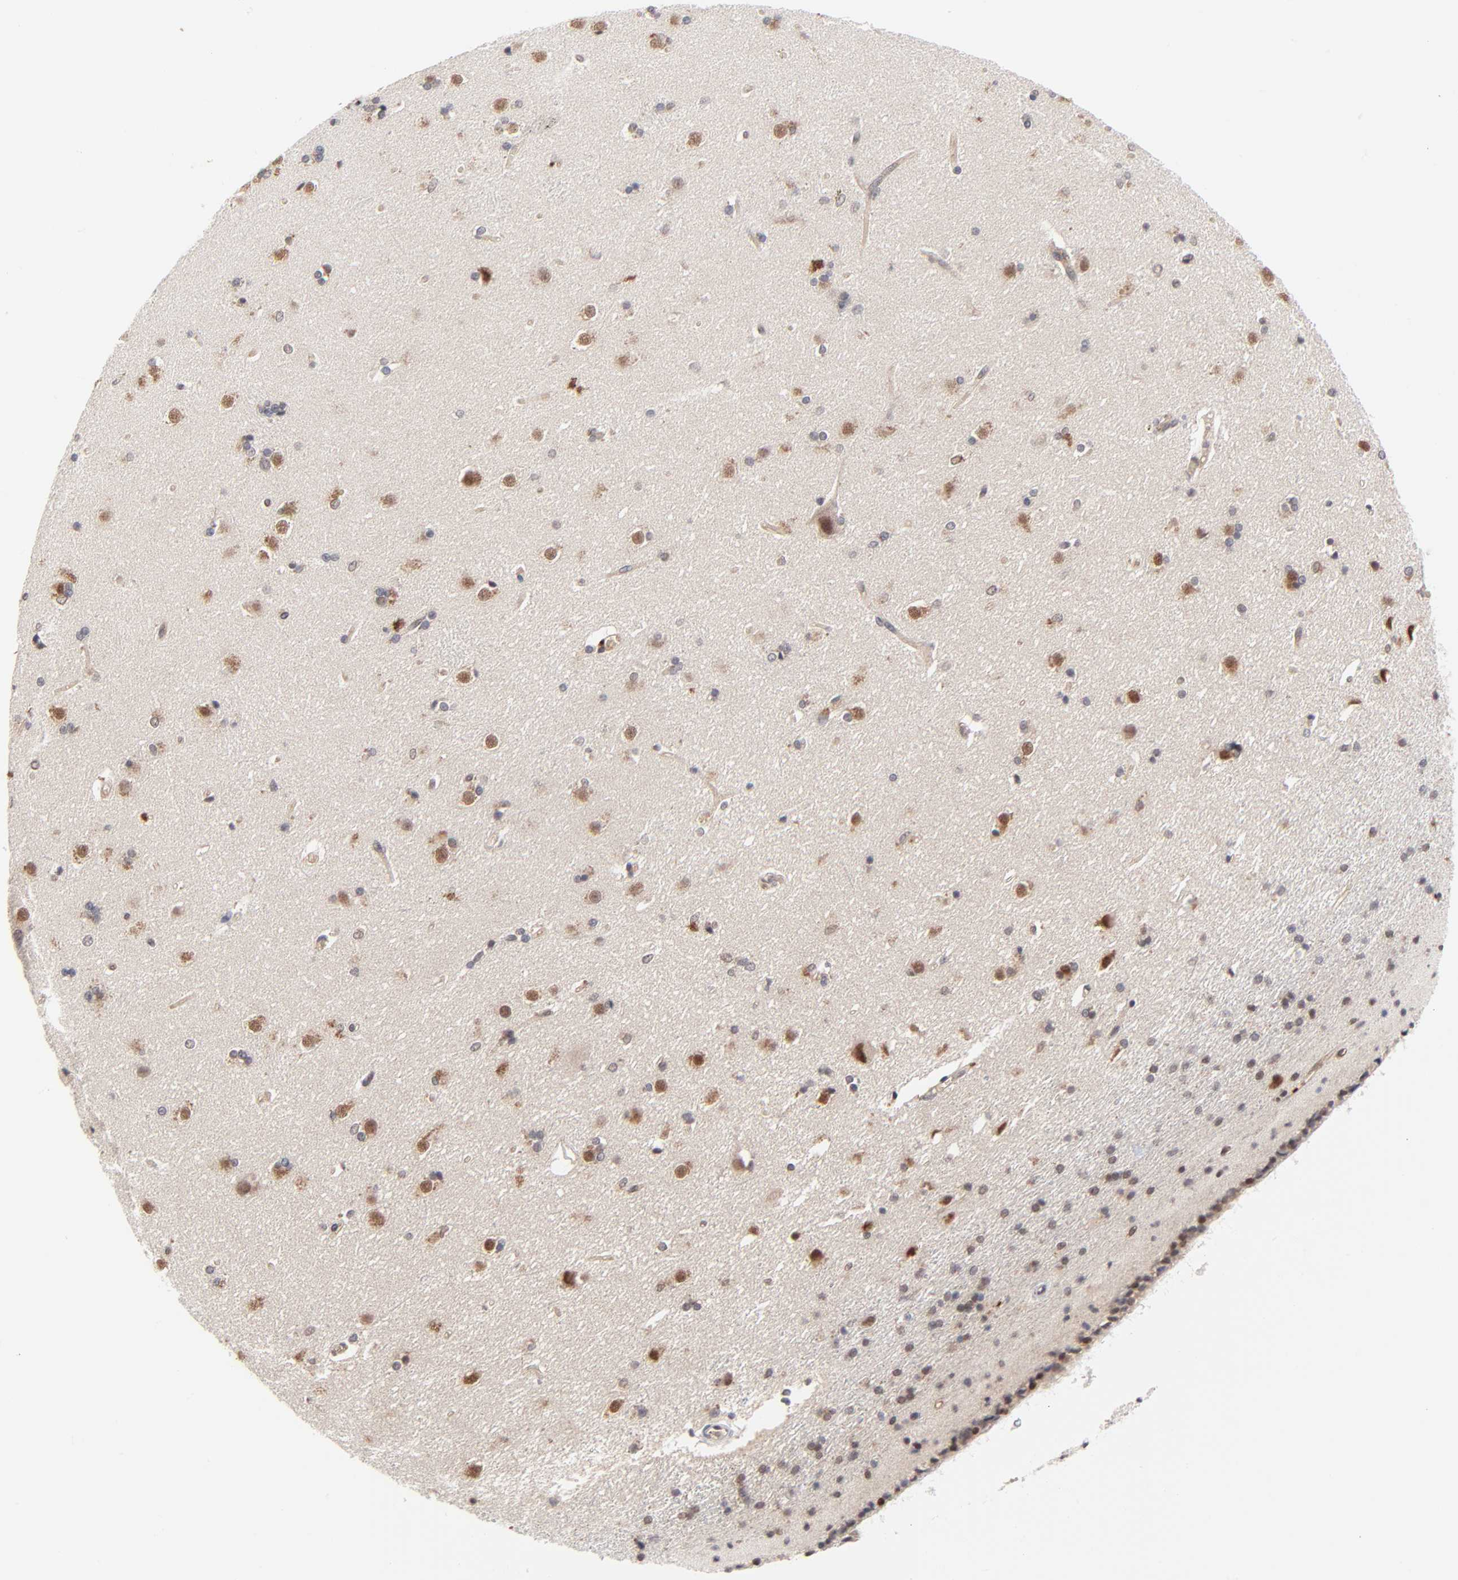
{"staining": {"intensity": "weak", "quantity": "<25%", "location": "cytoplasmic/membranous,nuclear"}, "tissue": "caudate", "cell_type": "Glial cells", "image_type": "normal", "snomed": [{"axis": "morphology", "description": "Normal tissue, NOS"}, {"axis": "topography", "description": "Lateral ventricle wall"}], "caption": "This image is of benign caudate stained with IHC to label a protein in brown with the nuclei are counter-stained blue. There is no expression in glial cells. (Brightfield microscopy of DAB (3,3'-diaminobenzidine) IHC at high magnification).", "gene": "CASP10", "patient": {"sex": "female", "age": 19}}